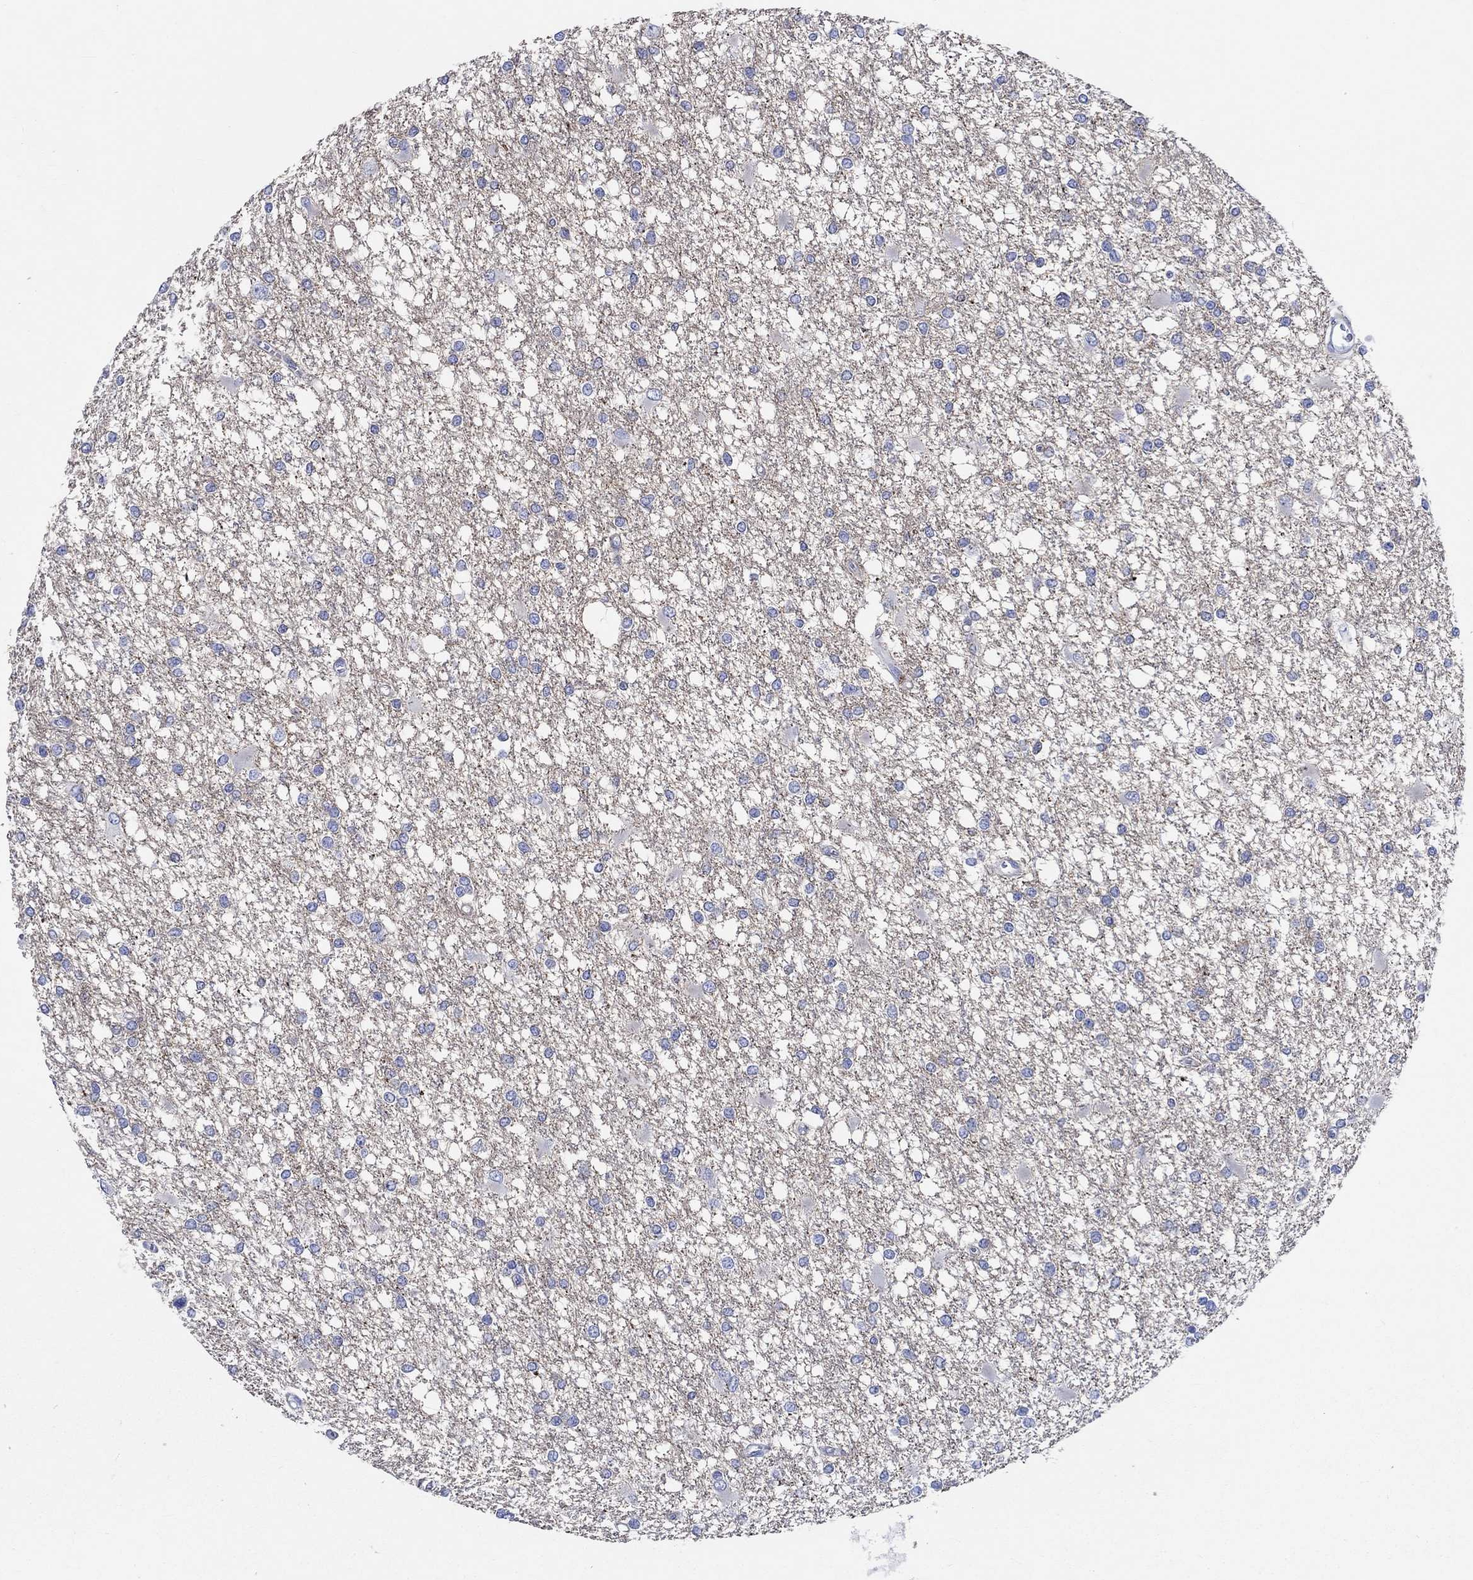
{"staining": {"intensity": "negative", "quantity": "none", "location": "none"}, "tissue": "glioma", "cell_type": "Tumor cells", "image_type": "cancer", "snomed": [{"axis": "morphology", "description": "Glioma, malignant, High grade"}, {"axis": "topography", "description": "Cerebral cortex"}], "caption": "The immunohistochemistry photomicrograph has no significant positivity in tumor cells of glioma tissue.", "gene": "SHISA4", "patient": {"sex": "male", "age": 79}}